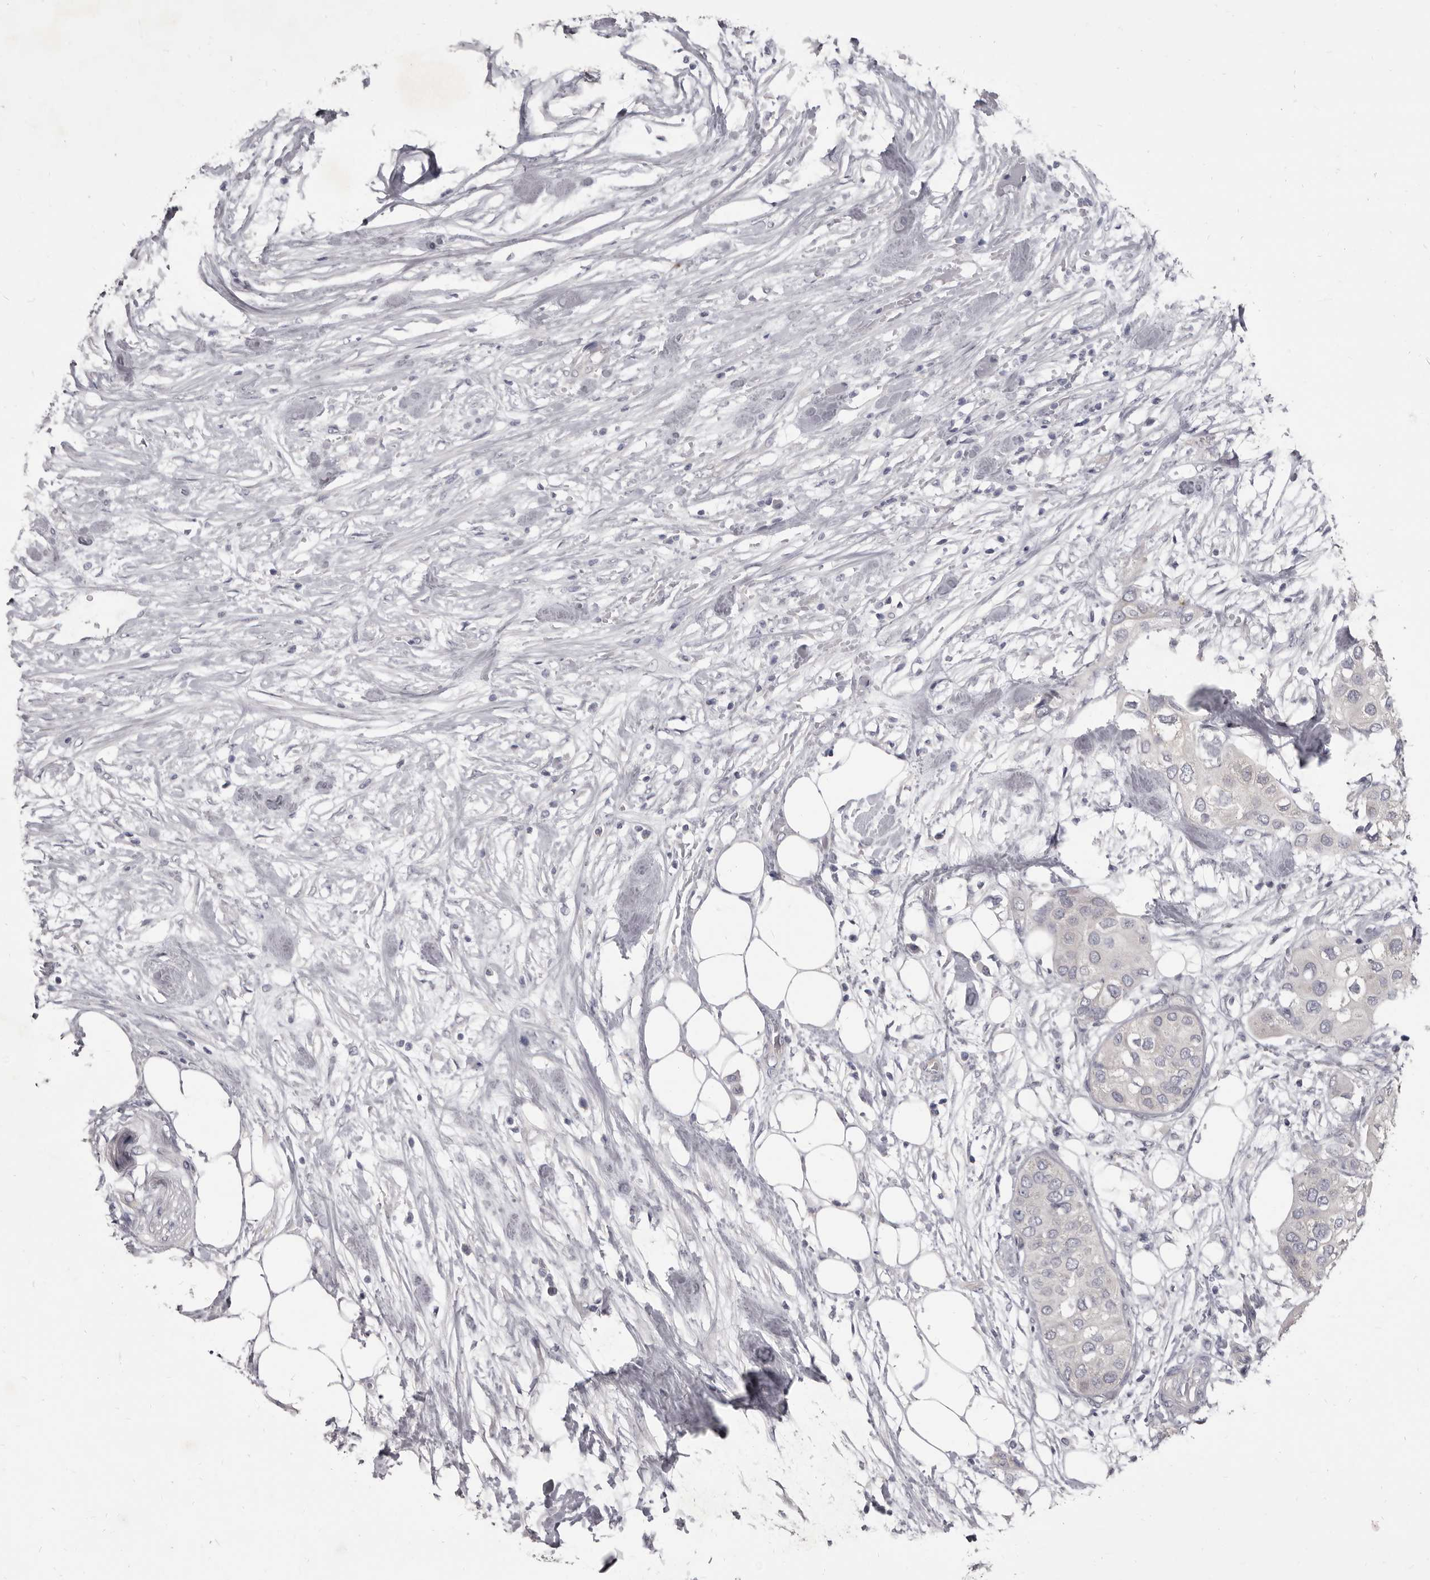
{"staining": {"intensity": "negative", "quantity": "none", "location": "none"}, "tissue": "urothelial cancer", "cell_type": "Tumor cells", "image_type": "cancer", "snomed": [{"axis": "morphology", "description": "Urothelial carcinoma, High grade"}, {"axis": "topography", "description": "Urinary bladder"}], "caption": "An immunohistochemistry (IHC) photomicrograph of urothelial cancer is shown. There is no staining in tumor cells of urothelial cancer.", "gene": "GSK3B", "patient": {"sex": "male", "age": 64}}